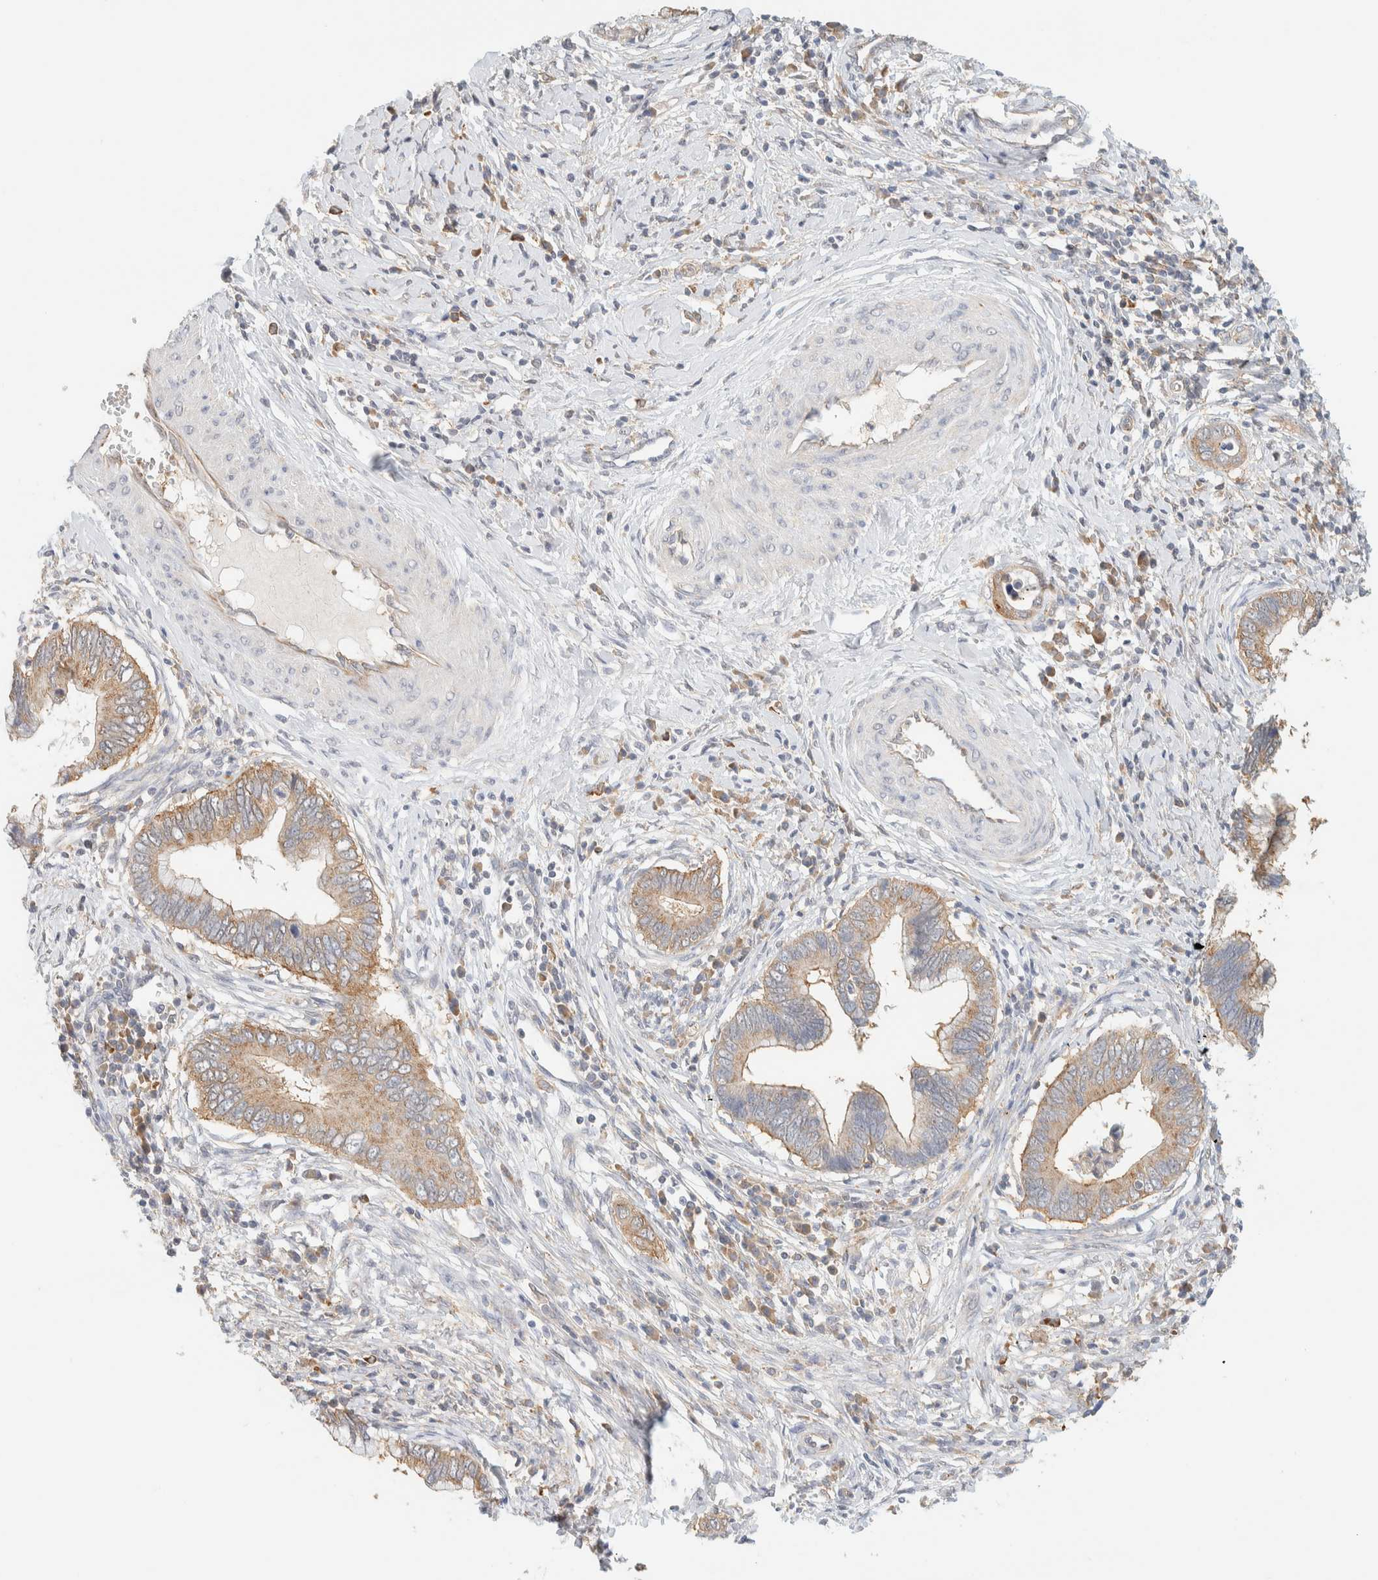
{"staining": {"intensity": "moderate", "quantity": ">75%", "location": "cytoplasmic/membranous"}, "tissue": "cervical cancer", "cell_type": "Tumor cells", "image_type": "cancer", "snomed": [{"axis": "morphology", "description": "Adenocarcinoma, NOS"}, {"axis": "topography", "description": "Cervix"}], "caption": "Adenocarcinoma (cervical) was stained to show a protein in brown. There is medium levels of moderate cytoplasmic/membranous staining in approximately >75% of tumor cells.", "gene": "TBC1D8B", "patient": {"sex": "female", "age": 44}}